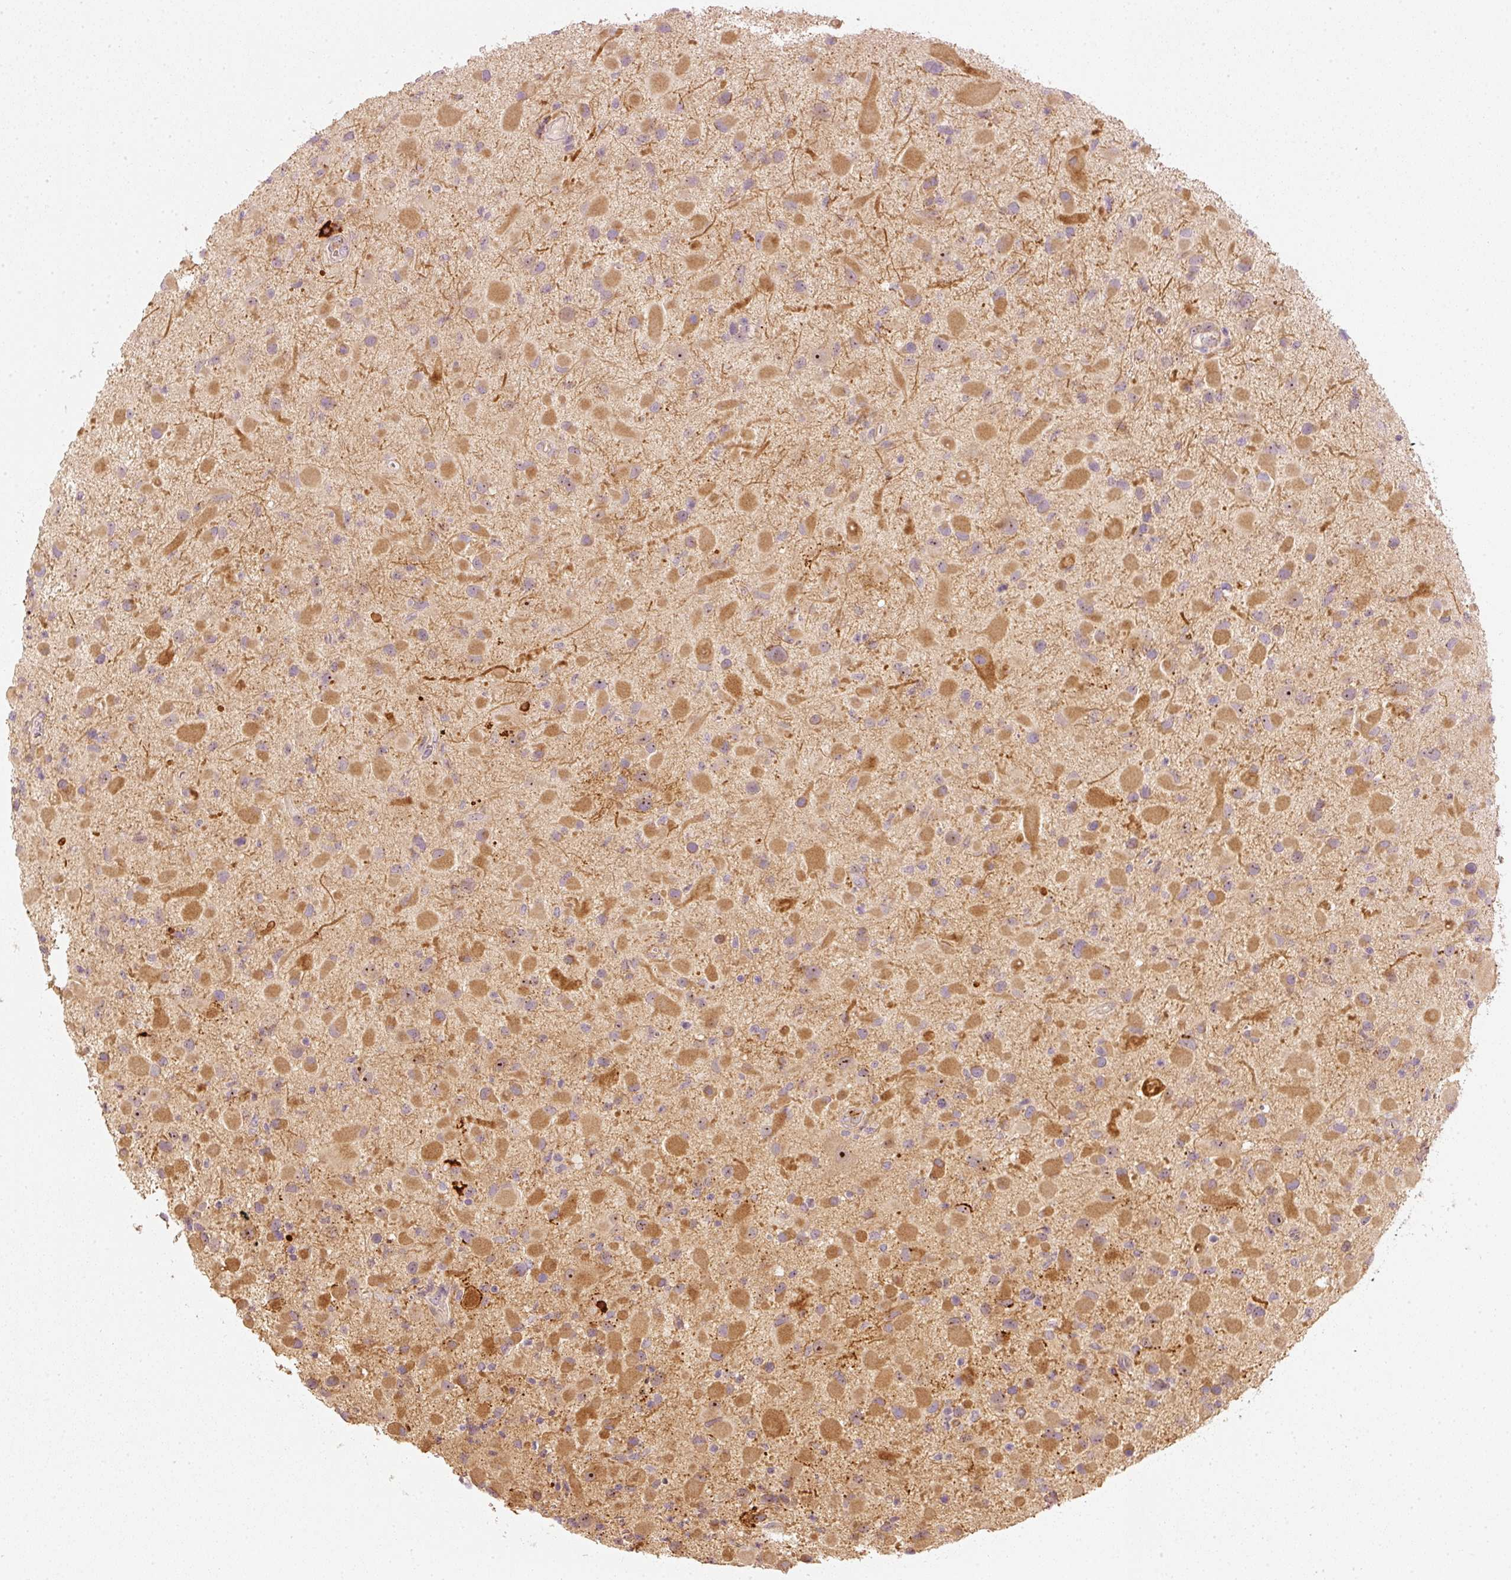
{"staining": {"intensity": "moderate", "quantity": "25%-75%", "location": "cytoplasmic/membranous"}, "tissue": "glioma", "cell_type": "Tumor cells", "image_type": "cancer", "snomed": [{"axis": "morphology", "description": "Glioma, malignant, Low grade"}, {"axis": "topography", "description": "Brain"}], "caption": "Glioma stained for a protein (brown) demonstrates moderate cytoplasmic/membranous positive expression in approximately 25%-75% of tumor cells.", "gene": "VCAM1", "patient": {"sex": "female", "age": 32}}